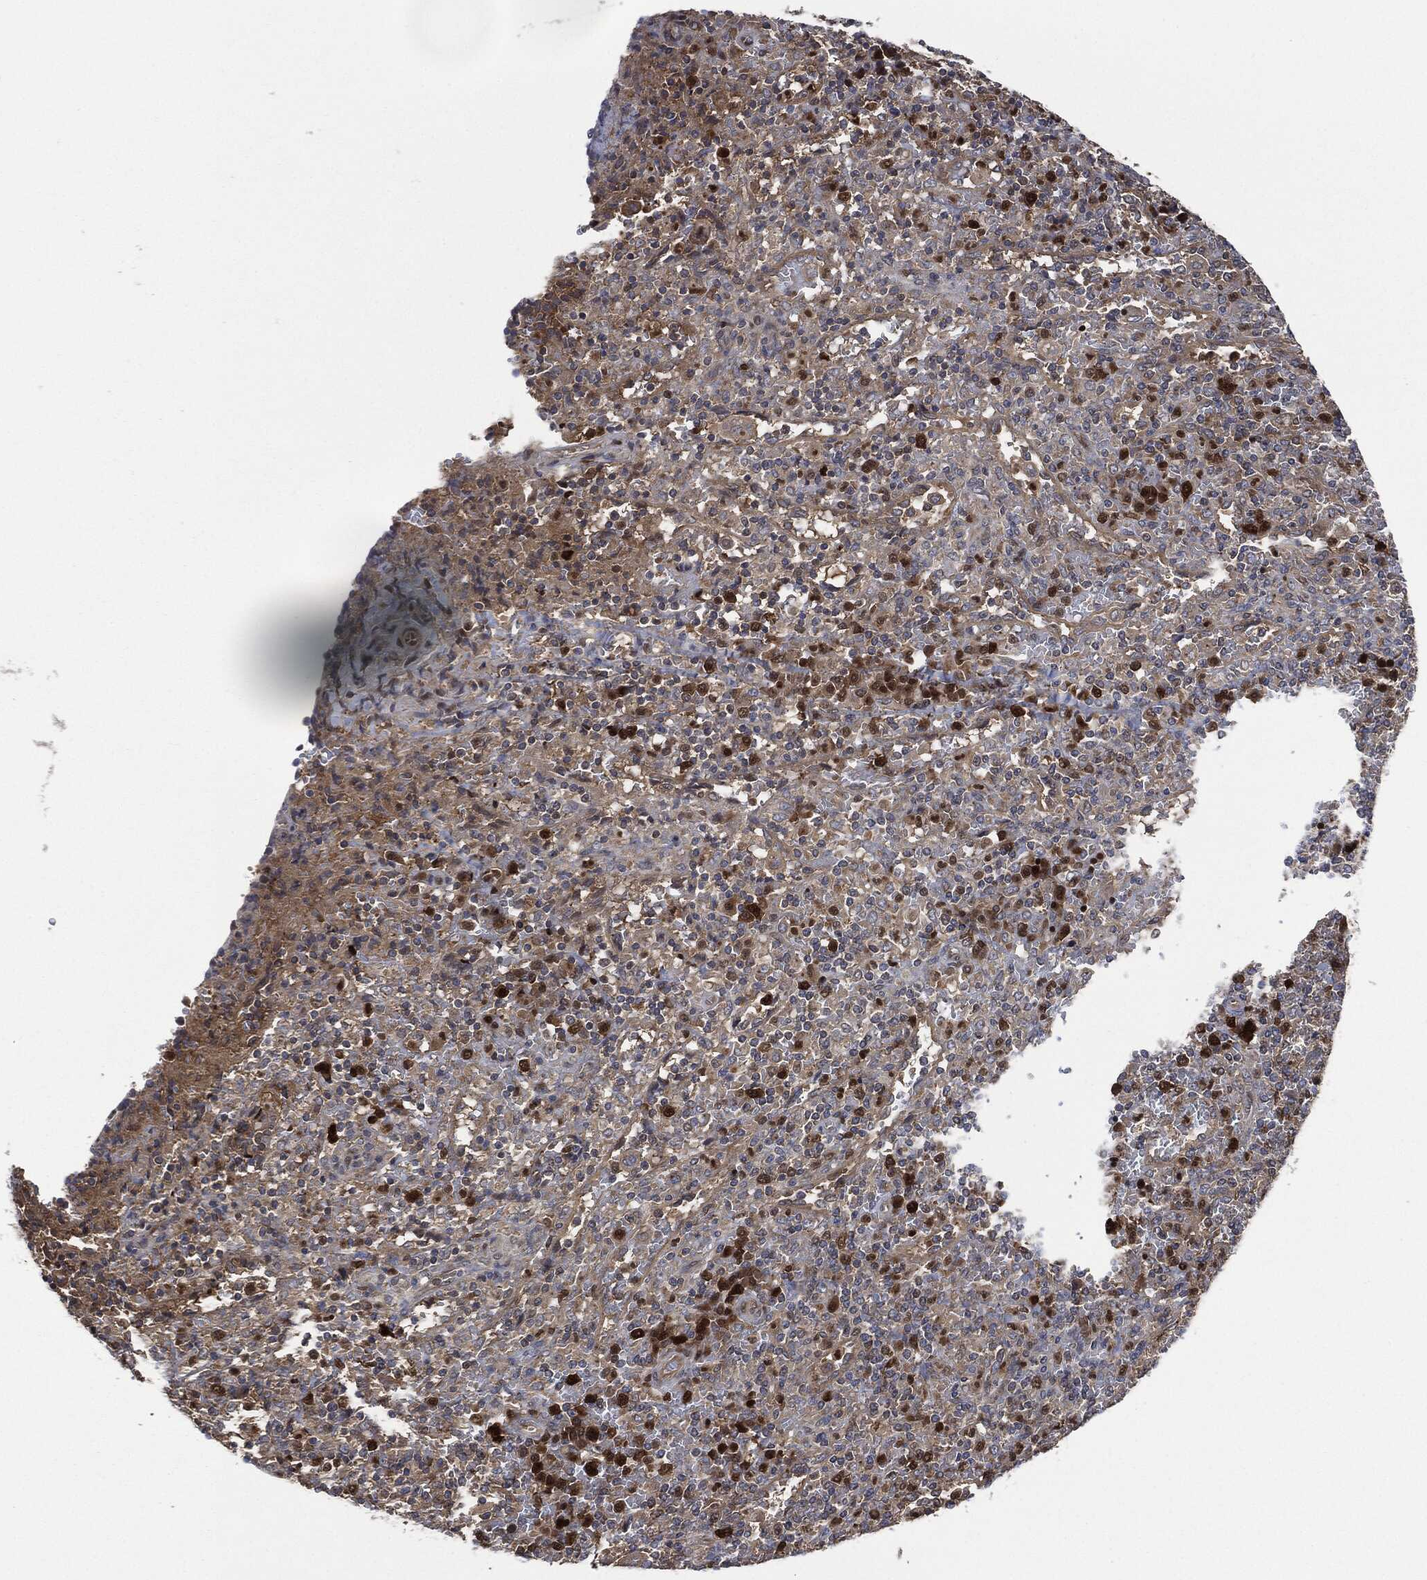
{"staining": {"intensity": "strong", "quantity": "<25%", "location": "cytoplasmic/membranous,nuclear"}, "tissue": "lymphoma", "cell_type": "Tumor cells", "image_type": "cancer", "snomed": [{"axis": "morphology", "description": "Malignant lymphoma, non-Hodgkin's type, Low grade"}, {"axis": "topography", "description": "Spleen"}], "caption": "High-magnification brightfield microscopy of lymphoma stained with DAB (brown) and counterstained with hematoxylin (blue). tumor cells exhibit strong cytoplasmic/membranous and nuclear staining is seen in approximately<25% of cells.", "gene": "DCTN1", "patient": {"sex": "male", "age": 62}}